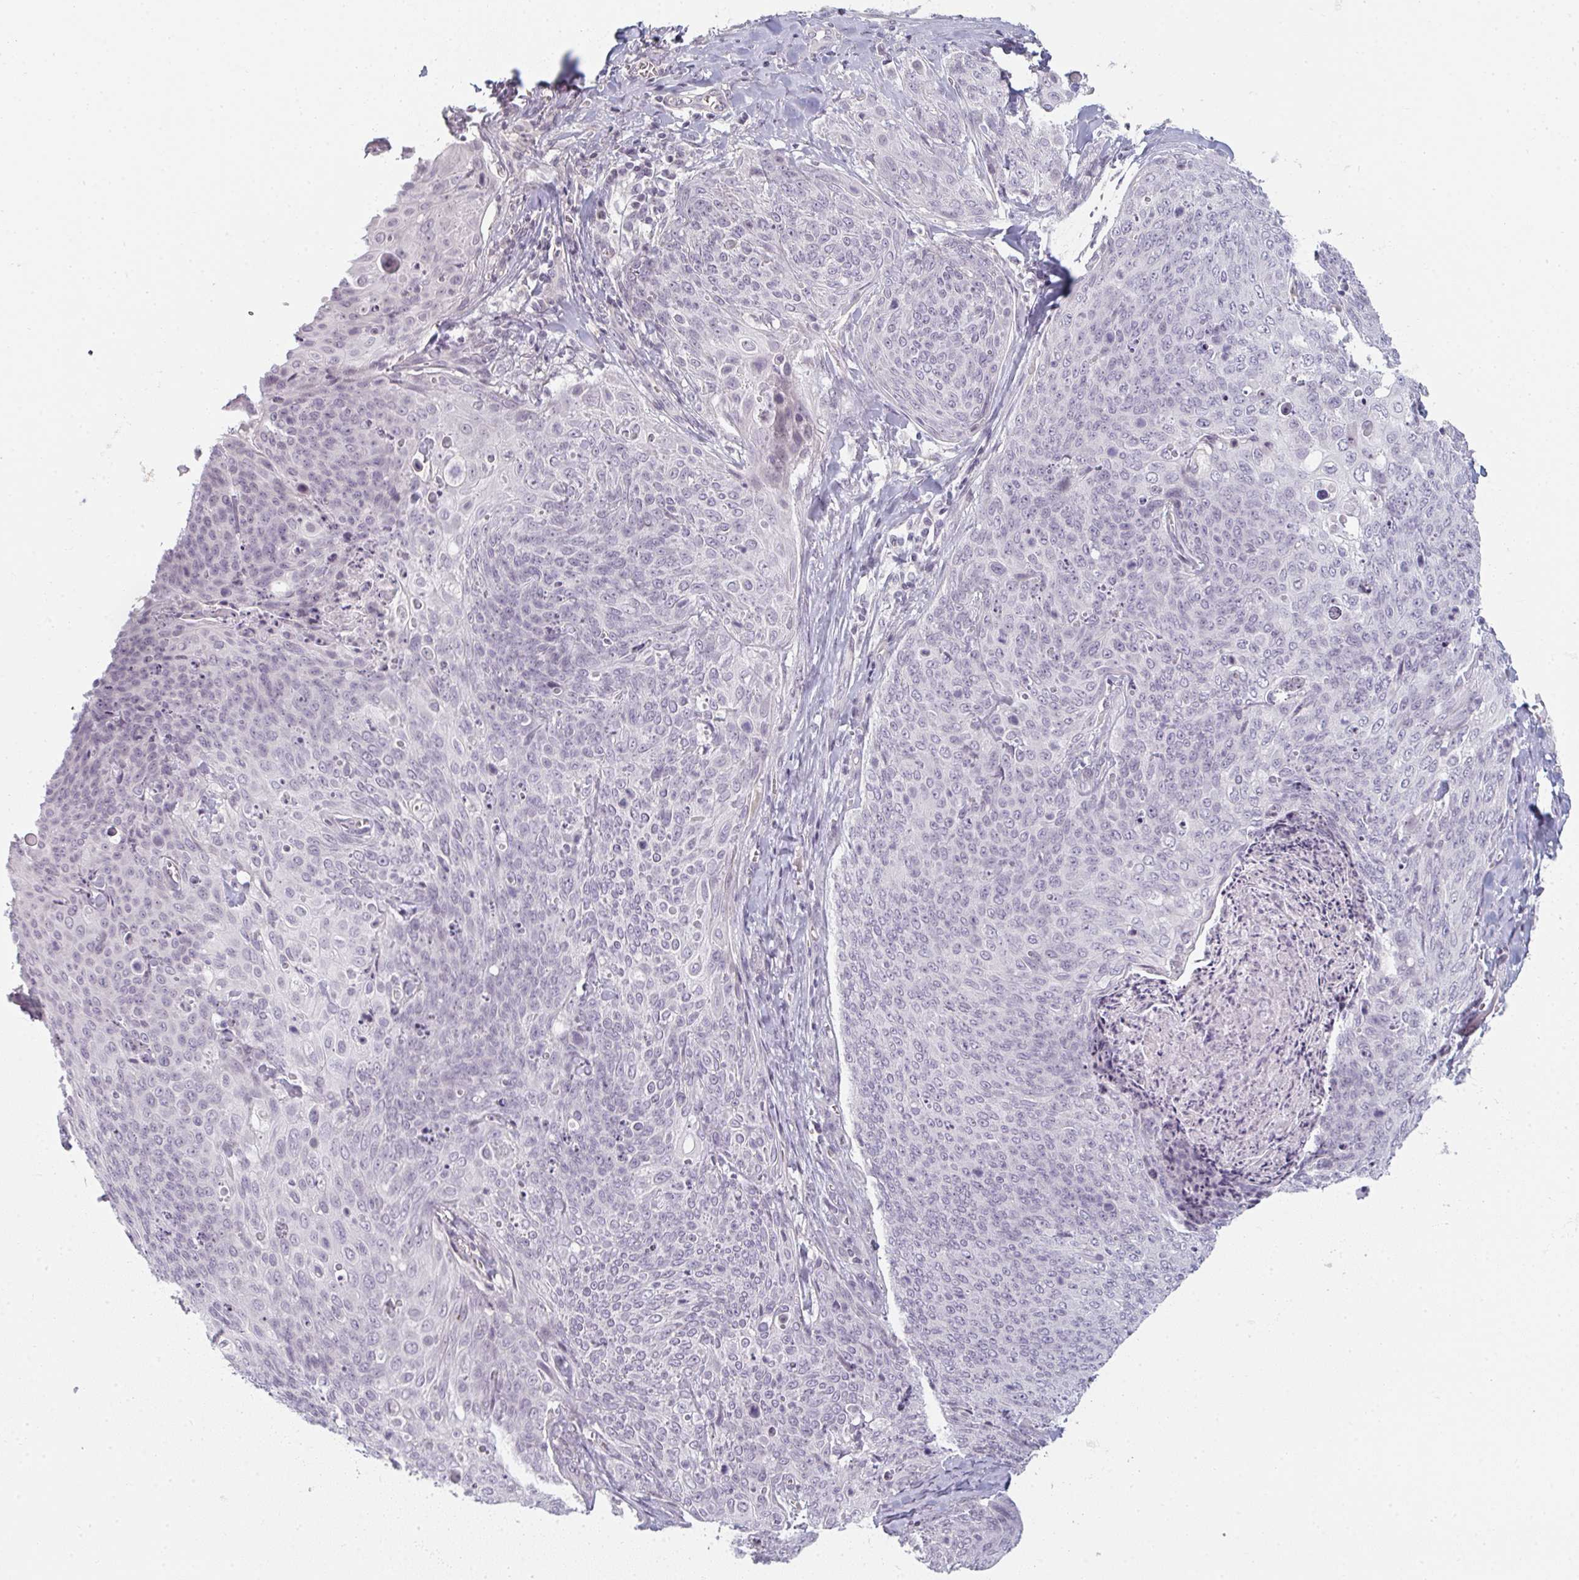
{"staining": {"intensity": "negative", "quantity": "none", "location": "none"}, "tissue": "skin cancer", "cell_type": "Tumor cells", "image_type": "cancer", "snomed": [{"axis": "morphology", "description": "Squamous cell carcinoma, NOS"}, {"axis": "topography", "description": "Skin"}, {"axis": "topography", "description": "Vulva"}], "caption": "Histopathology image shows no significant protein positivity in tumor cells of skin cancer (squamous cell carcinoma).", "gene": "RBBP6", "patient": {"sex": "female", "age": 85}}